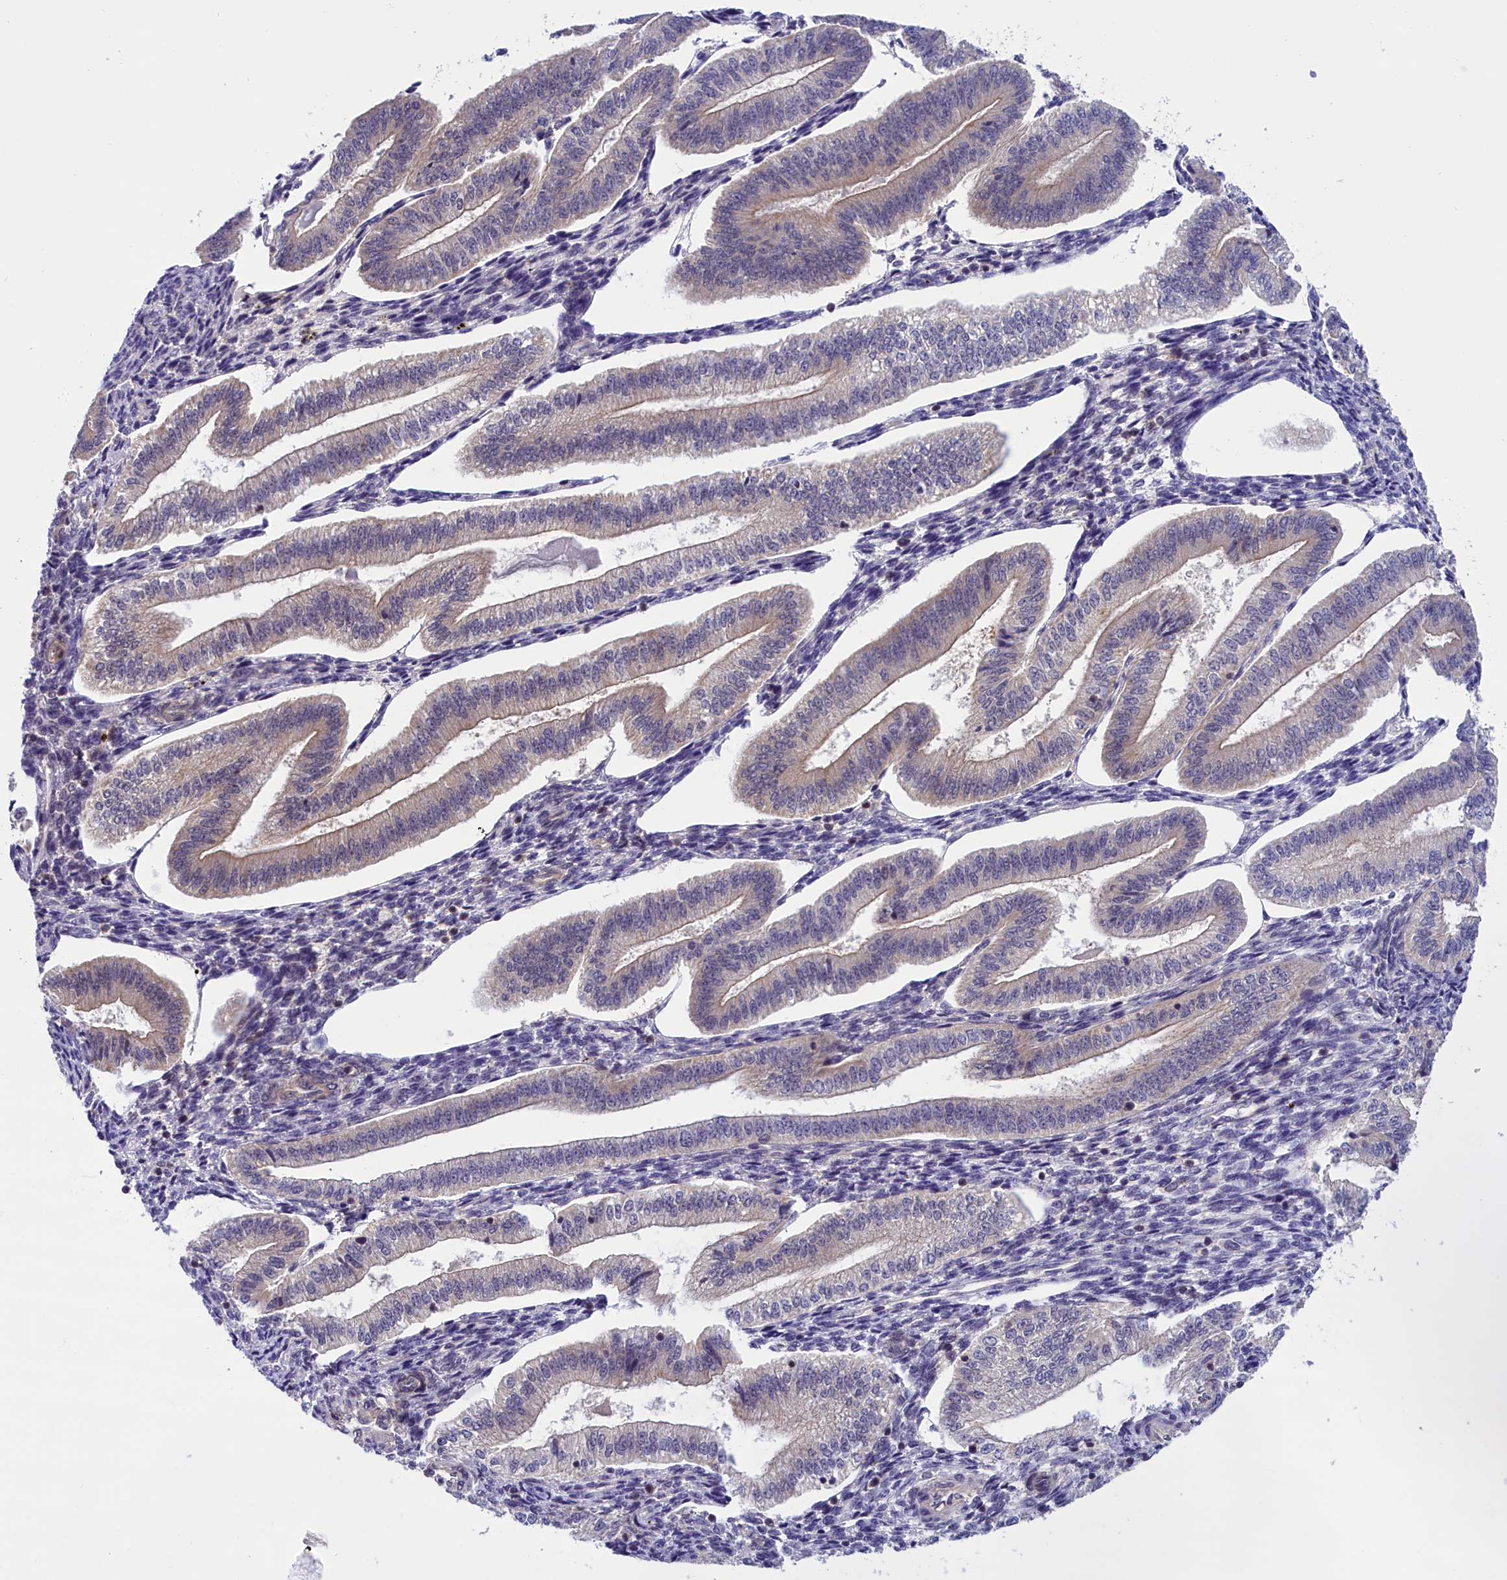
{"staining": {"intensity": "negative", "quantity": "none", "location": "none"}, "tissue": "endometrium", "cell_type": "Cells in endometrial stroma", "image_type": "normal", "snomed": [{"axis": "morphology", "description": "Normal tissue, NOS"}, {"axis": "topography", "description": "Endometrium"}], "caption": "This histopathology image is of unremarkable endometrium stained with IHC to label a protein in brown with the nuclei are counter-stained blue. There is no staining in cells in endometrial stroma.", "gene": "TBCB", "patient": {"sex": "female", "age": 34}}